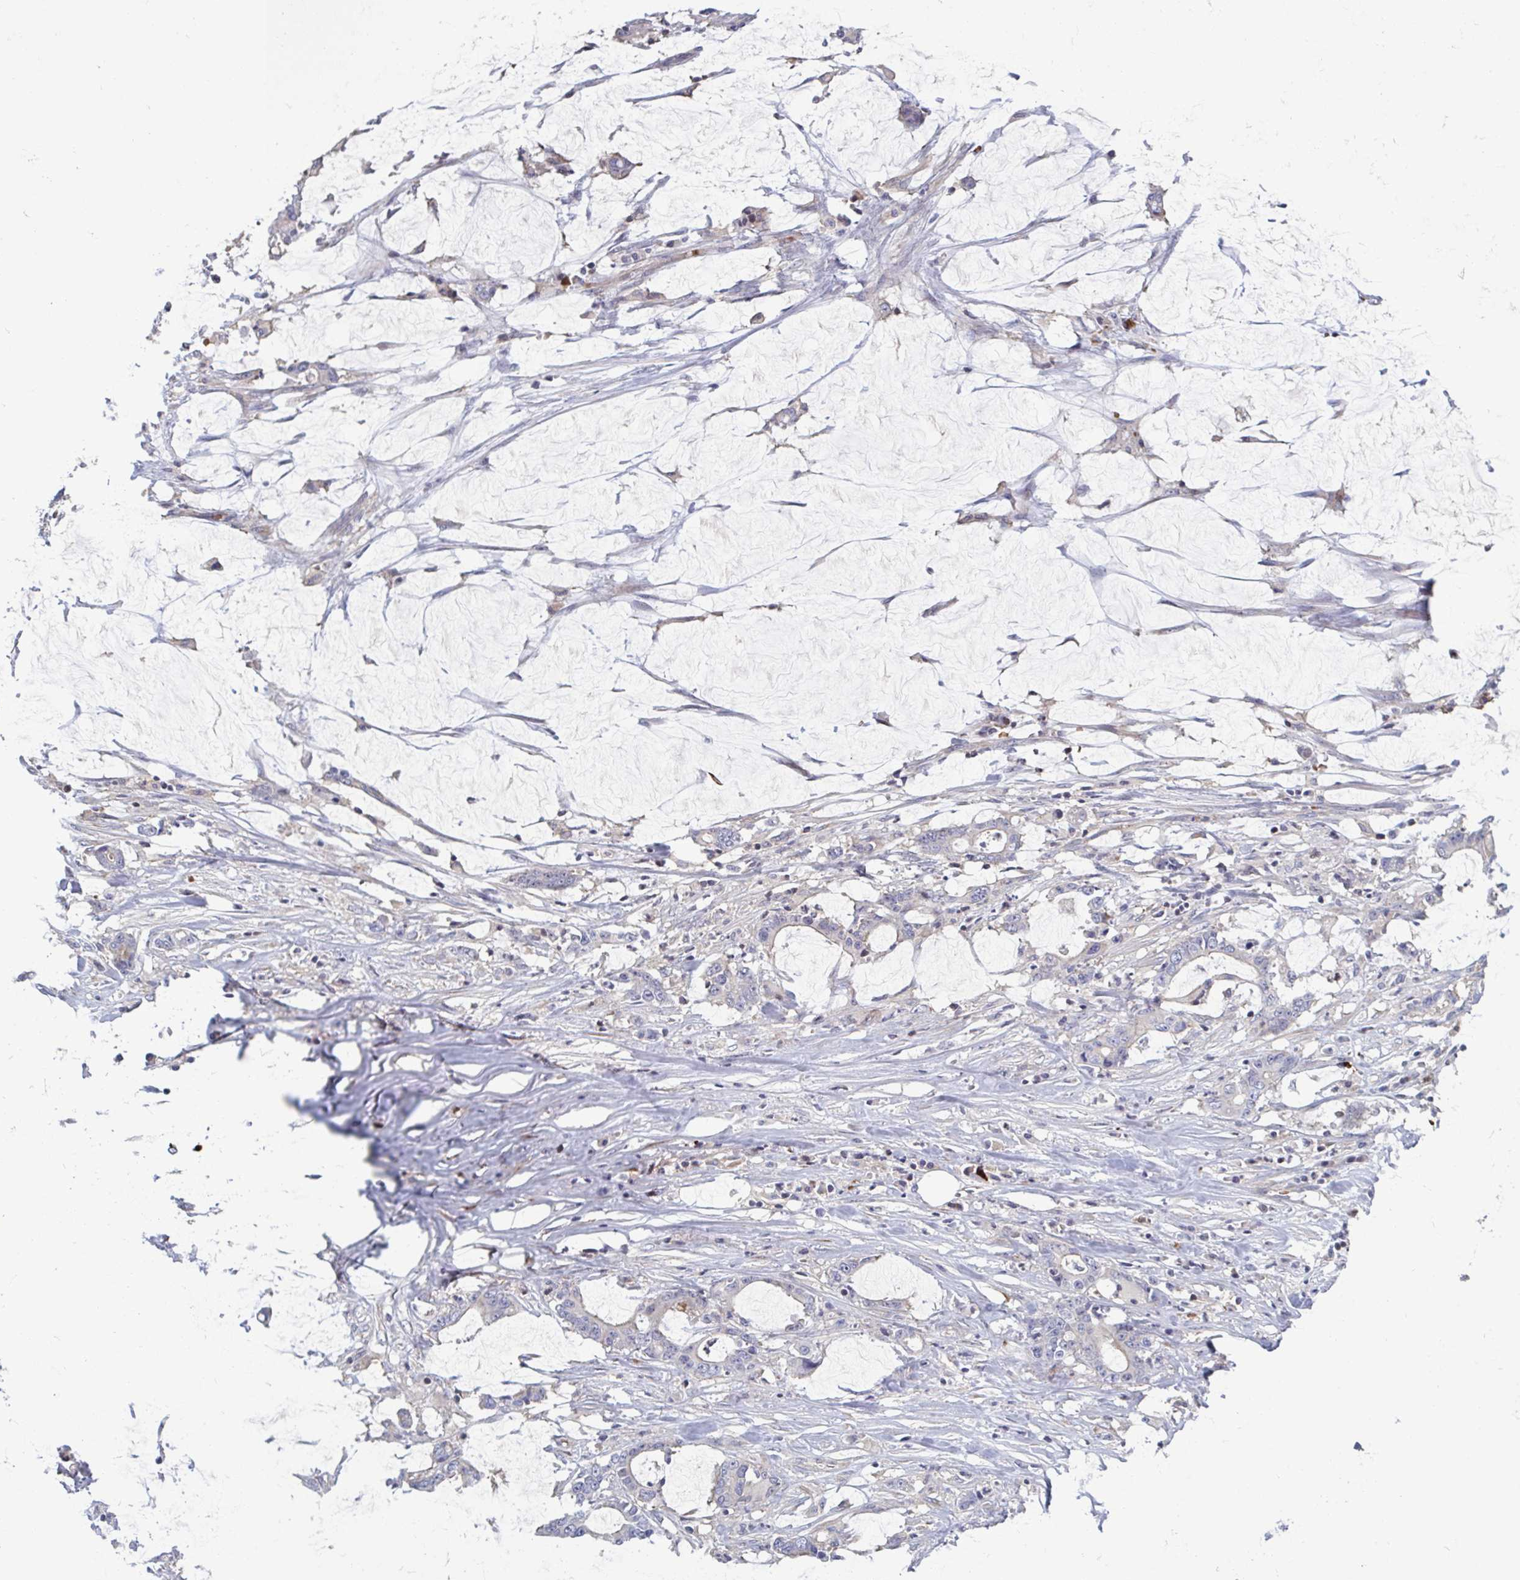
{"staining": {"intensity": "negative", "quantity": "none", "location": "none"}, "tissue": "stomach cancer", "cell_type": "Tumor cells", "image_type": "cancer", "snomed": [{"axis": "morphology", "description": "Adenocarcinoma, NOS"}, {"axis": "topography", "description": "Stomach, upper"}], "caption": "This is an IHC photomicrograph of human stomach cancer. There is no positivity in tumor cells.", "gene": "LRRC38", "patient": {"sex": "male", "age": 68}}